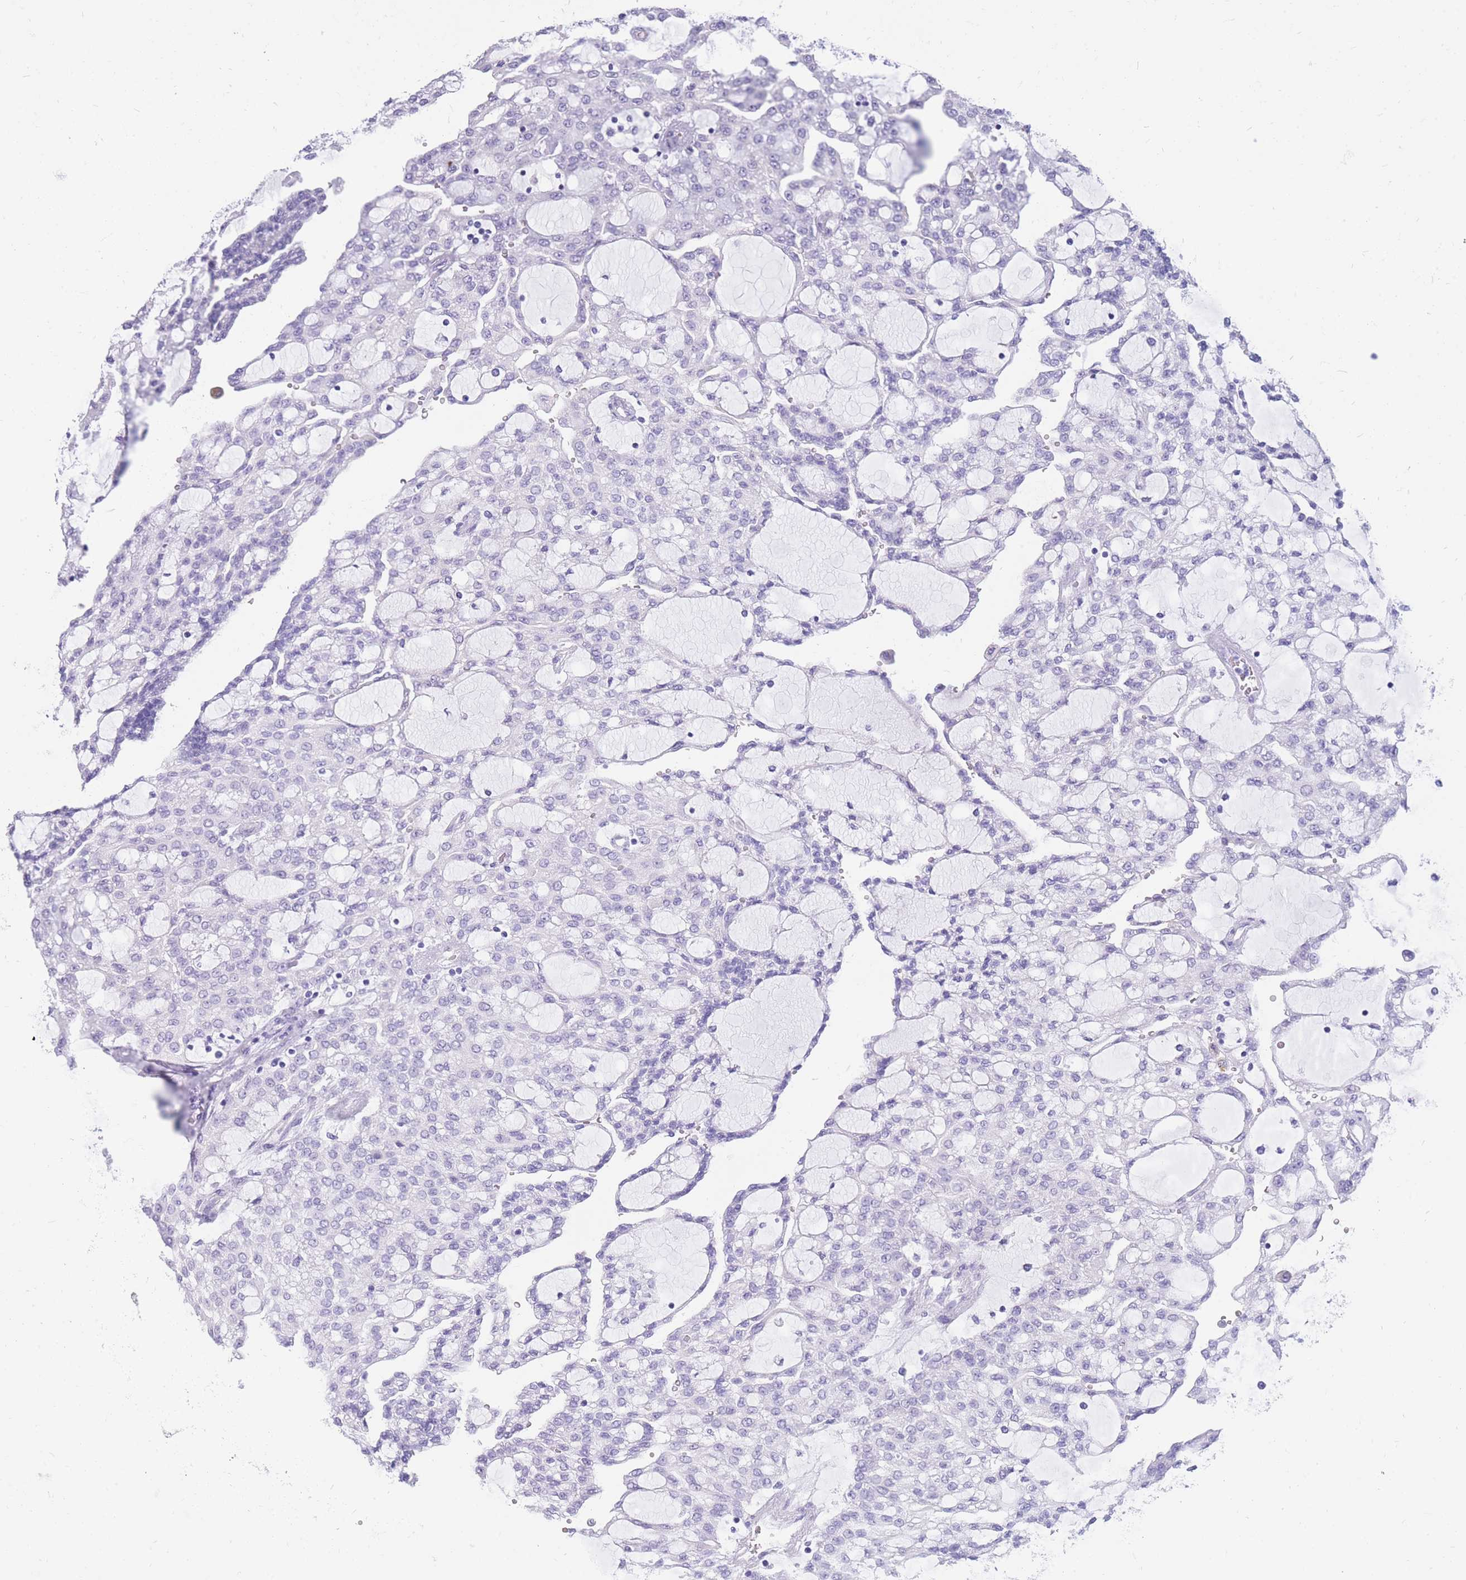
{"staining": {"intensity": "negative", "quantity": "none", "location": "none"}, "tissue": "renal cancer", "cell_type": "Tumor cells", "image_type": "cancer", "snomed": [{"axis": "morphology", "description": "Adenocarcinoma, NOS"}, {"axis": "topography", "description": "Kidney"}], "caption": "Immunohistochemistry micrograph of human renal adenocarcinoma stained for a protein (brown), which exhibits no expression in tumor cells. Brightfield microscopy of immunohistochemistry (IHC) stained with DAB (brown) and hematoxylin (blue), captured at high magnification.", "gene": "CYP21A2", "patient": {"sex": "male", "age": 63}}